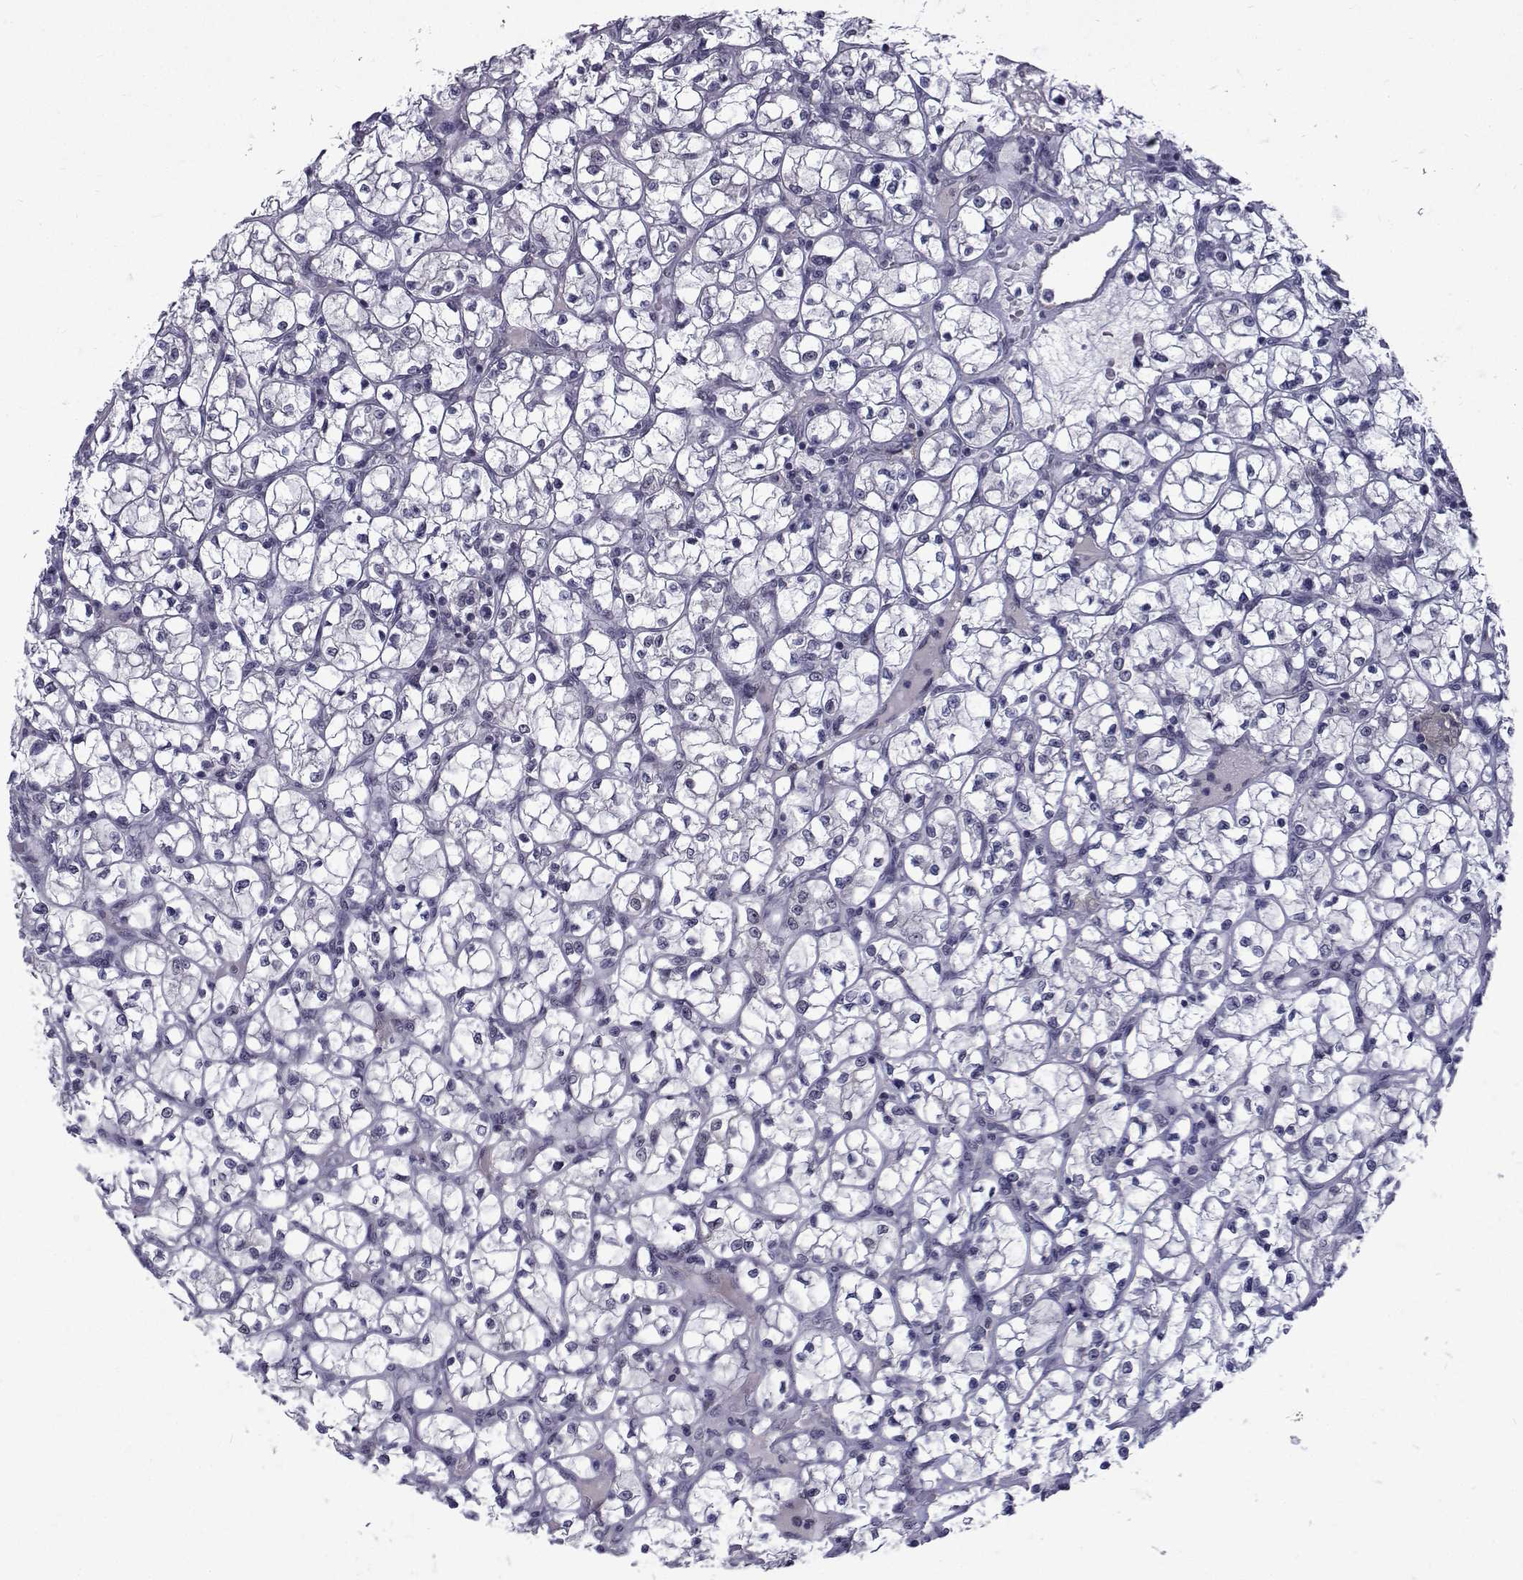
{"staining": {"intensity": "negative", "quantity": "none", "location": "none"}, "tissue": "renal cancer", "cell_type": "Tumor cells", "image_type": "cancer", "snomed": [{"axis": "morphology", "description": "Adenocarcinoma, NOS"}, {"axis": "topography", "description": "Kidney"}], "caption": "This photomicrograph is of renal adenocarcinoma stained with immunohistochemistry to label a protein in brown with the nuclei are counter-stained blue. There is no staining in tumor cells.", "gene": "RBM24", "patient": {"sex": "female", "age": 64}}